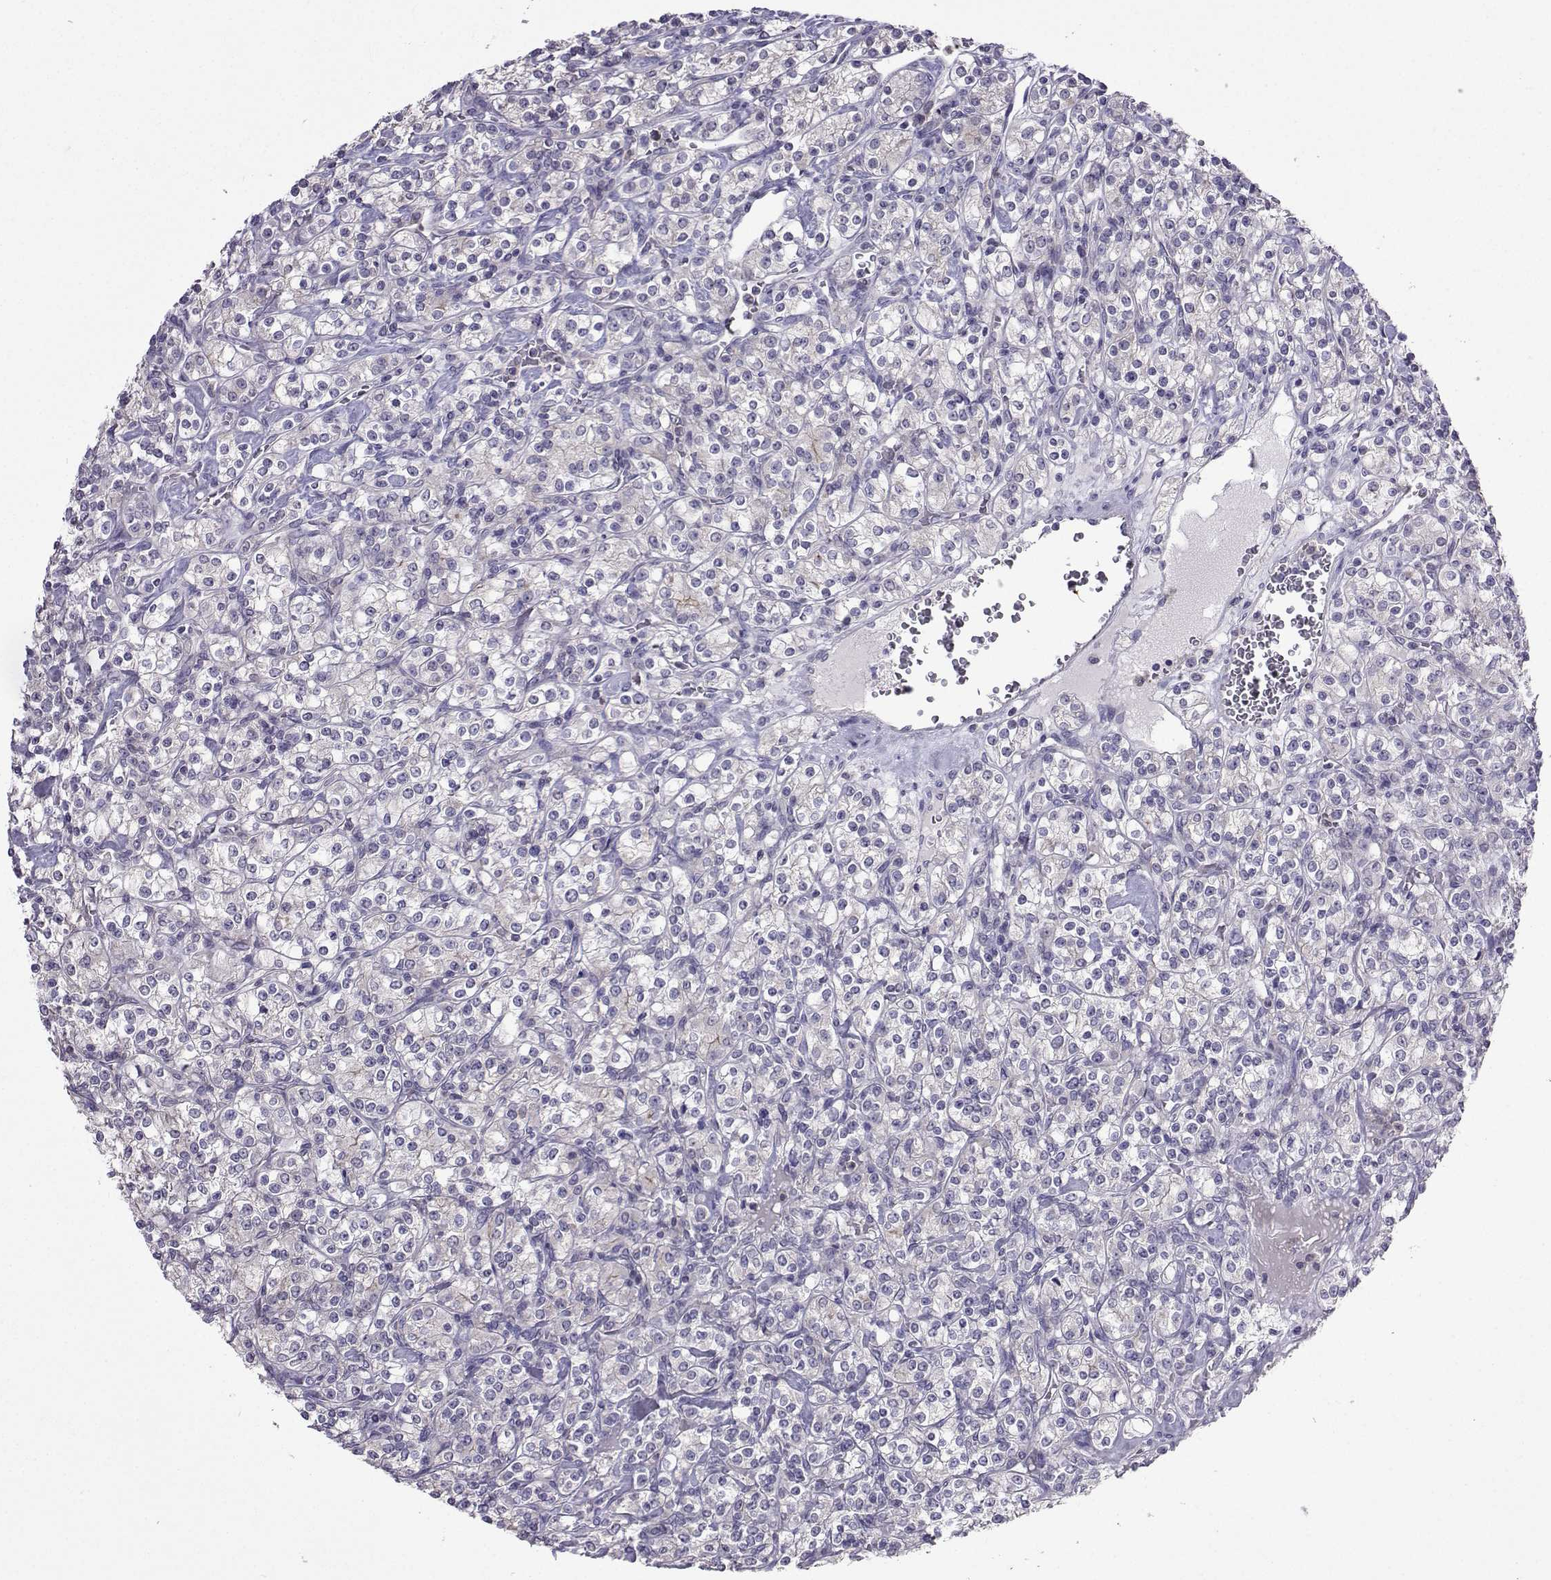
{"staining": {"intensity": "negative", "quantity": "none", "location": "none"}, "tissue": "renal cancer", "cell_type": "Tumor cells", "image_type": "cancer", "snomed": [{"axis": "morphology", "description": "Adenocarcinoma, NOS"}, {"axis": "topography", "description": "Kidney"}], "caption": "A high-resolution micrograph shows immunohistochemistry (IHC) staining of renal cancer, which displays no significant staining in tumor cells. The staining was performed using DAB (3,3'-diaminobenzidine) to visualize the protein expression in brown, while the nuclei were stained in blue with hematoxylin (Magnification: 20x).", "gene": "FCAMR", "patient": {"sex": "male", "age": 77}}